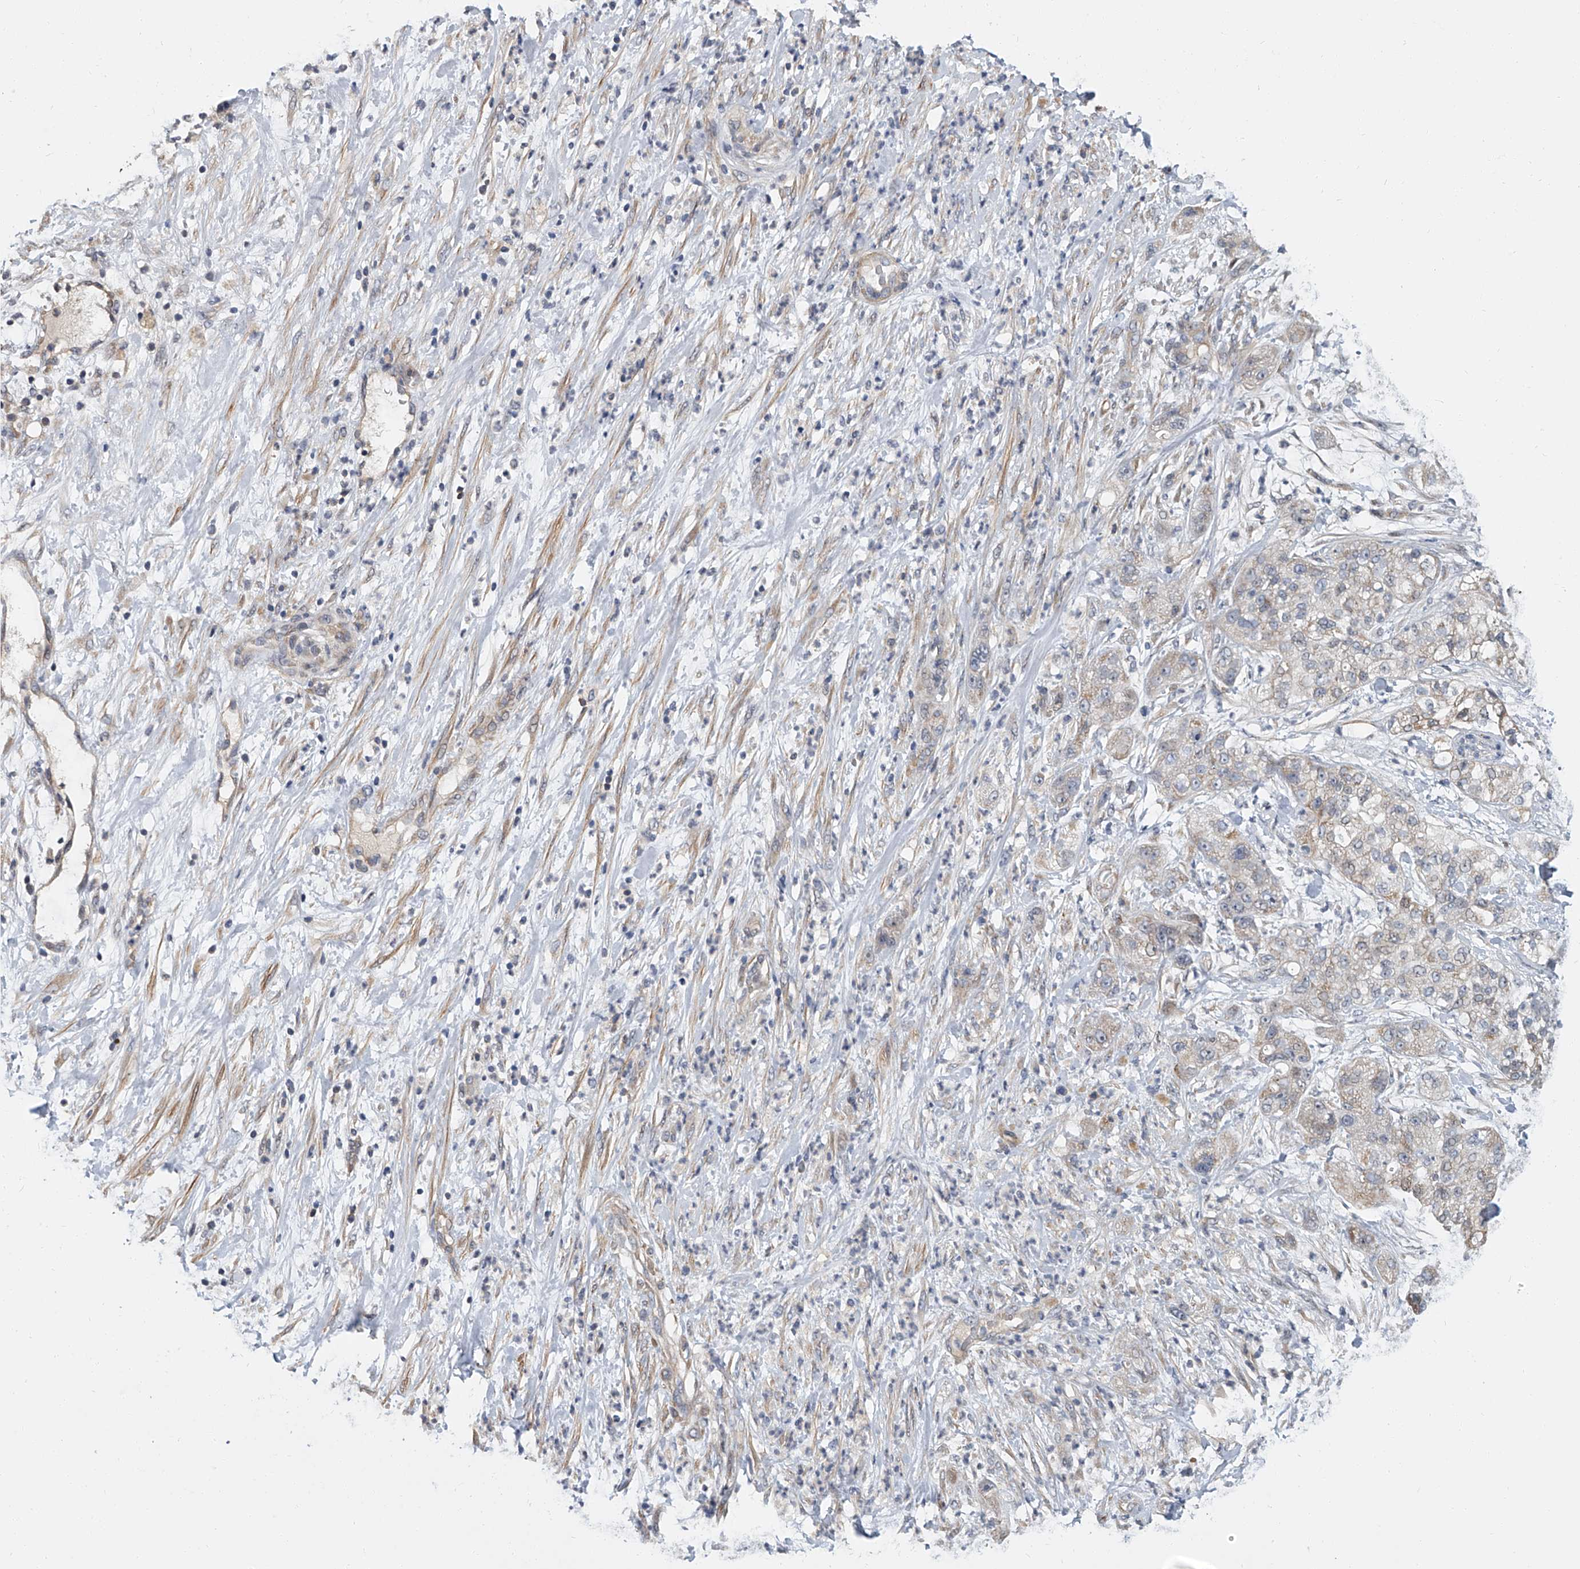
{"staining": {"intensity": "negative", "quantity": "none", "location": "none"}, "tissue": "pancreatic cancer", "cell_type": "Tumor cells", "image_type": "cancer", "snomed": [{"axis": "morphology", "description": "Adenocarcinoma, NOS"}, {"axis": "topography", "description": "Pancreas"}], "caption": "Tumor cells are negative for protein expression in human pancreatic cancer (adenocarcinoma).", "gene": "CD200", "patient": {"sex": "female", "age": 78}}